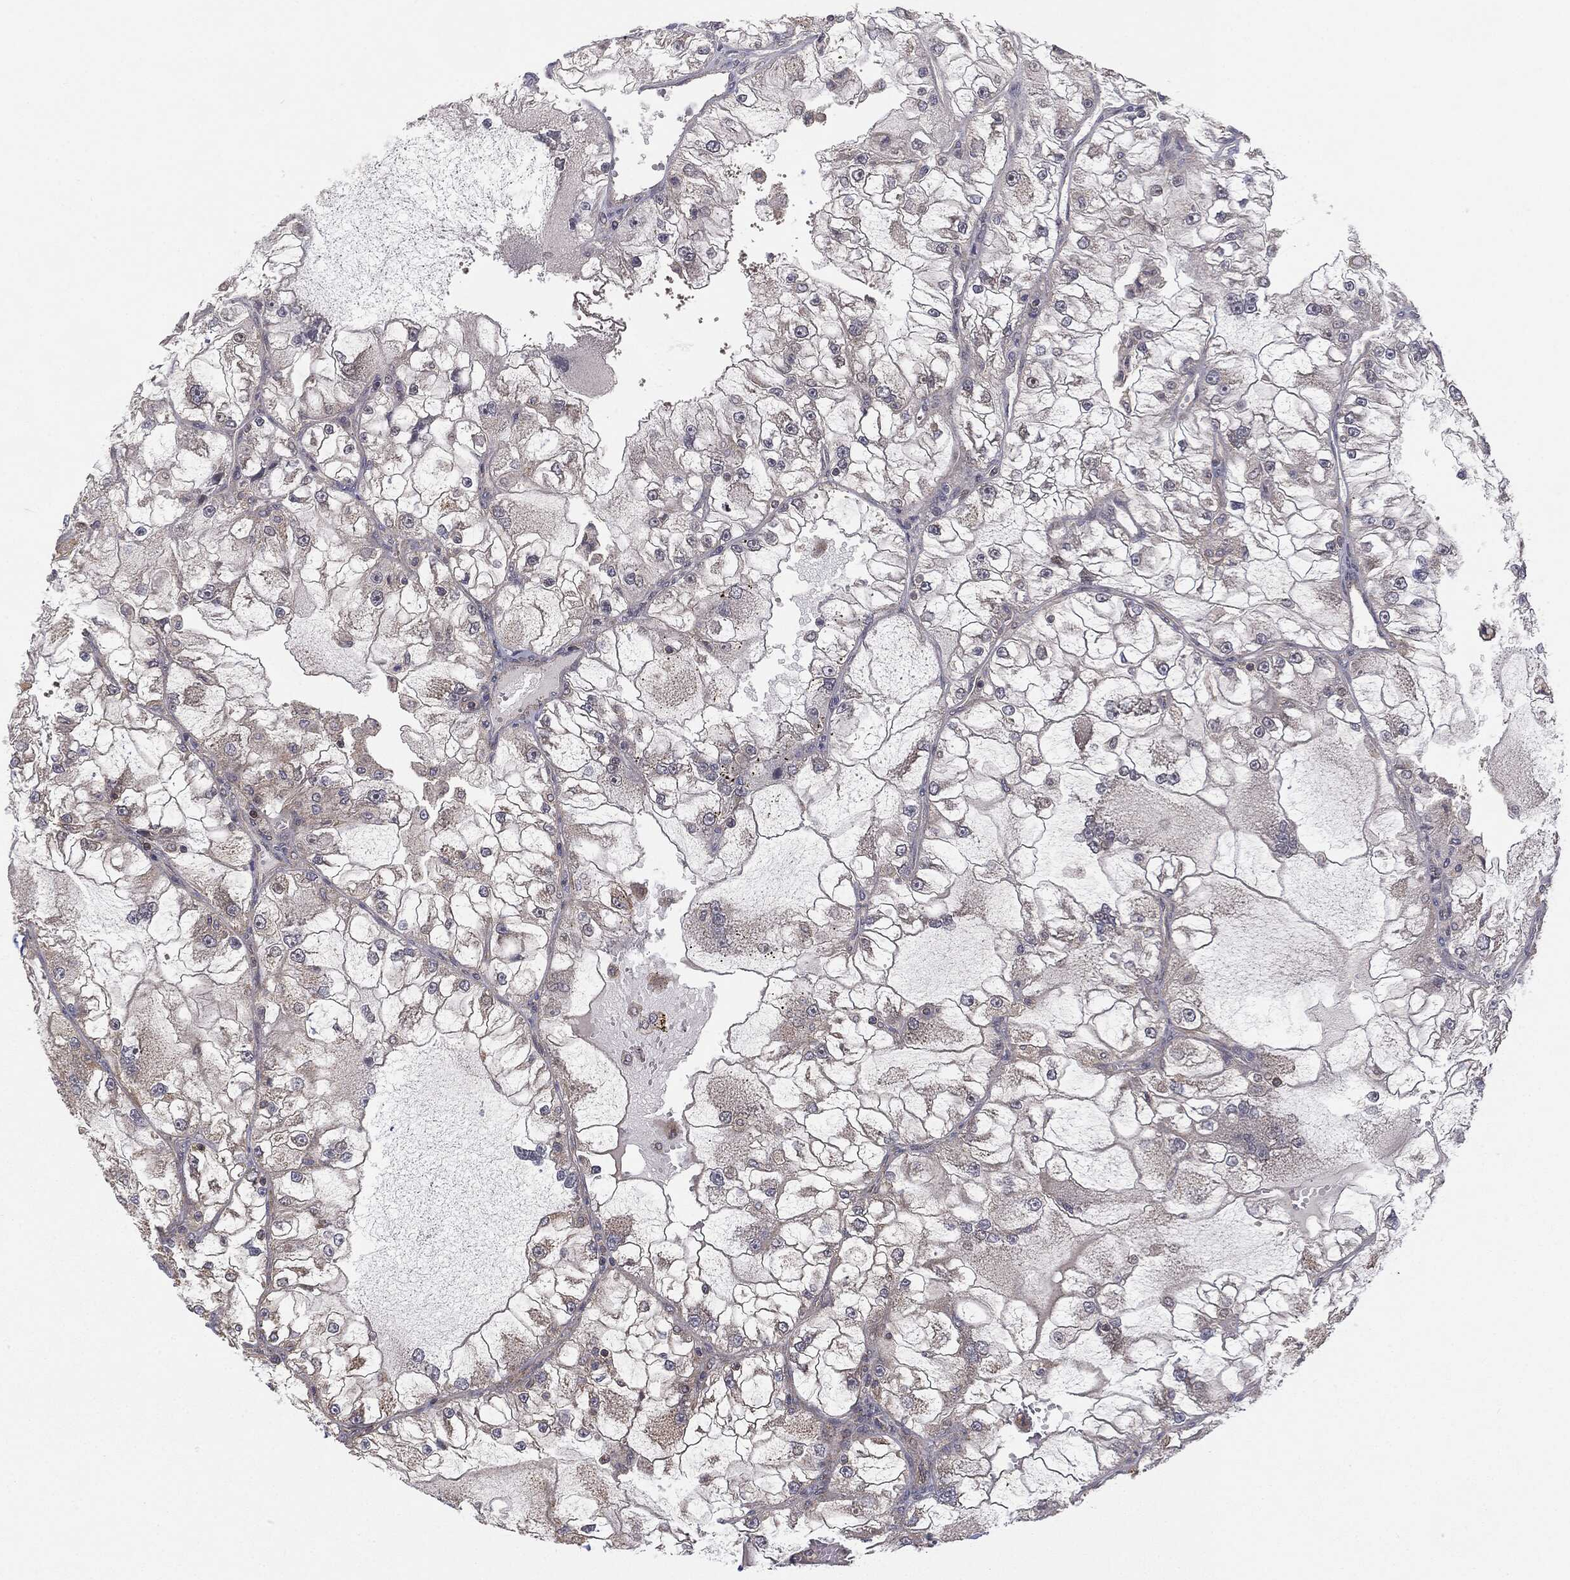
{"staining": {"intensity": "negative", "quantity": "none", "location": "none"}, "tissue": "renal cancer", "cell_type": "Tumor cells", "image_type": "cancer", "snomed": [{"axis": "morphology", "description": "Adenocarcinoma, NOS"}, {"axis": "topography", "description": "Kidney"}], "caption": "Immunohistochemistry (IHC) of renal cancer displays no staining in tumor cells.", "gene": "MTOR", "patient": {"sex": "female", "age": 72}}